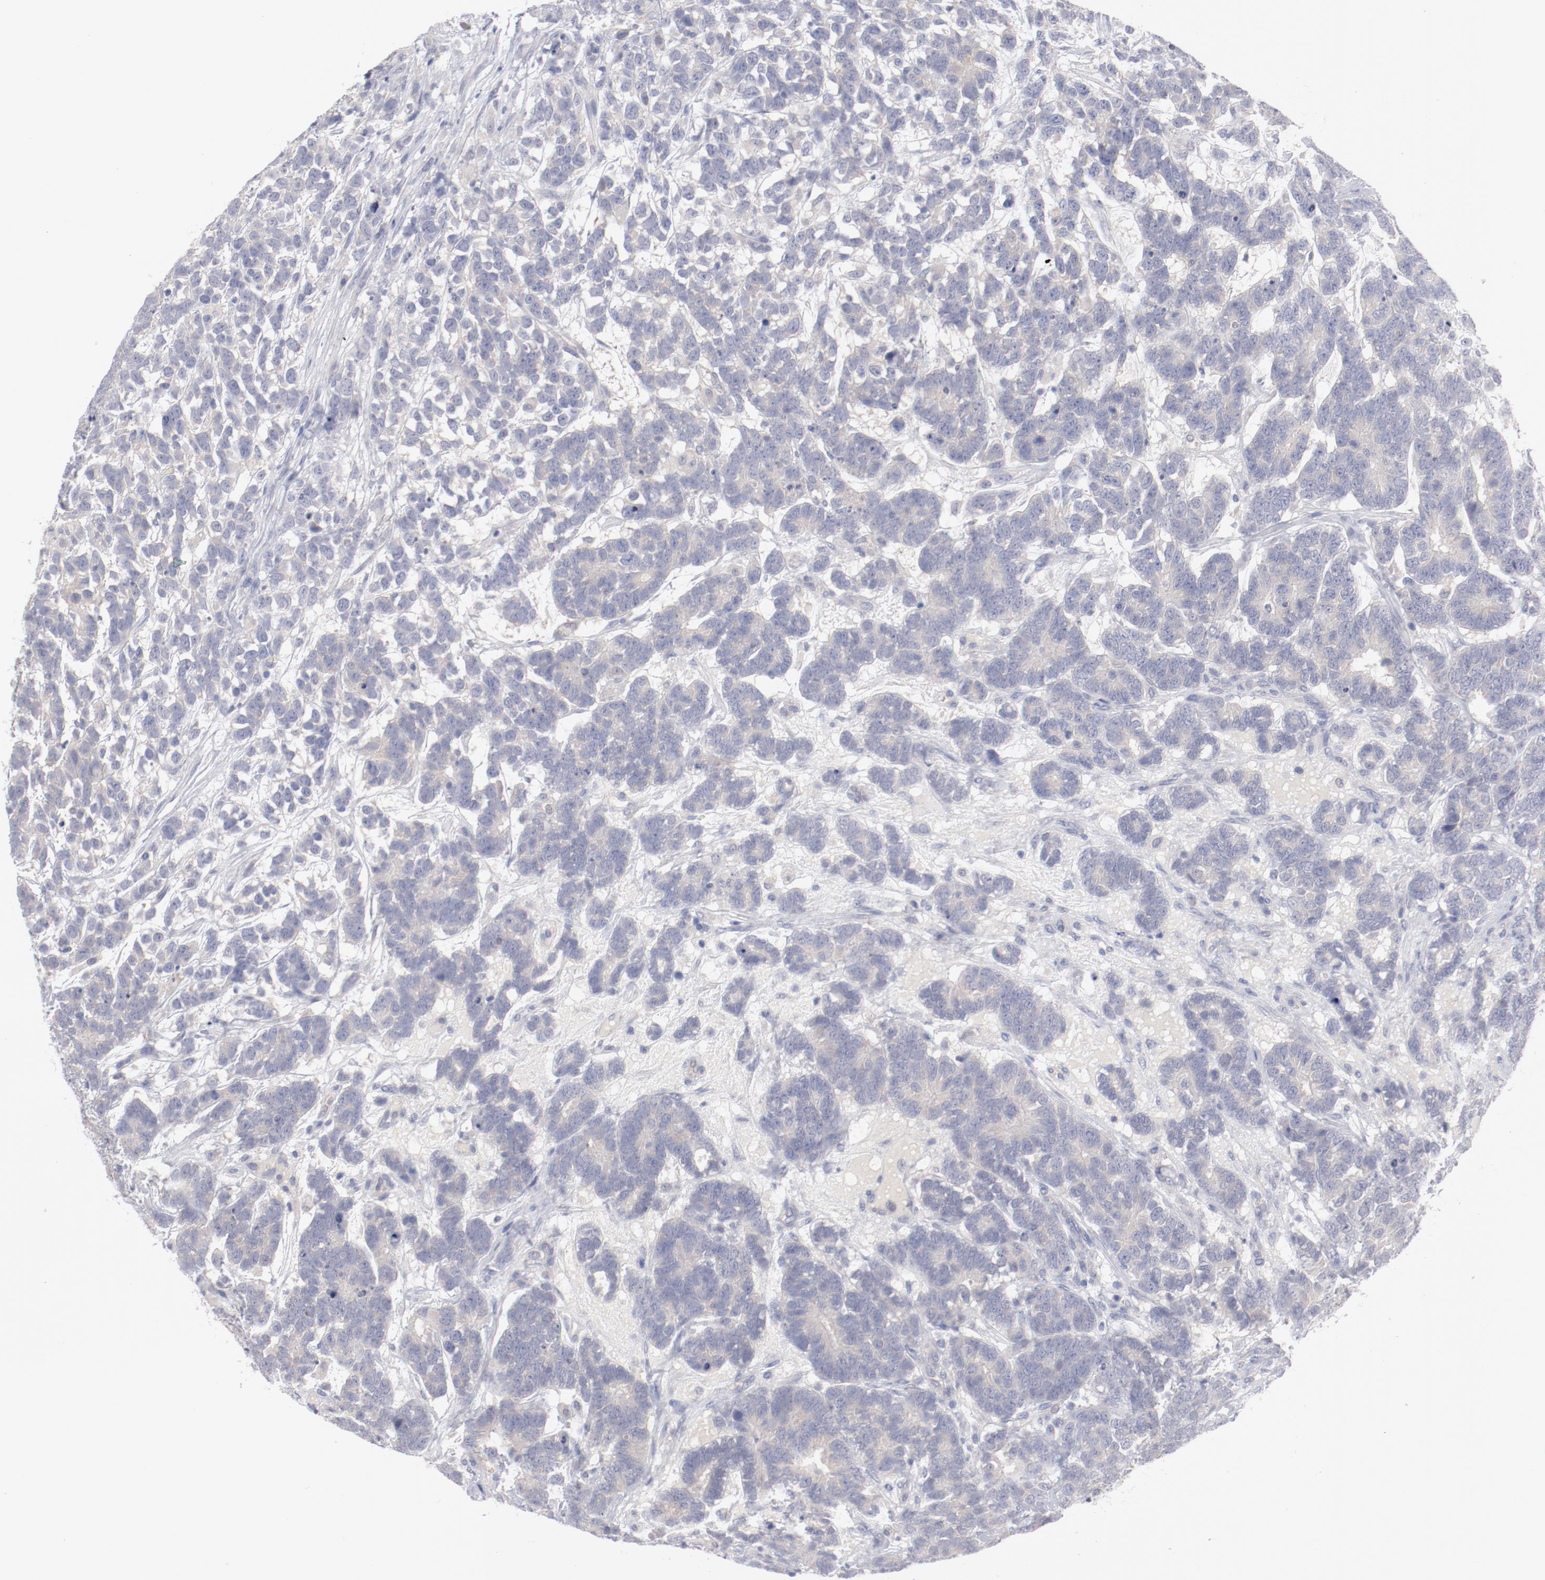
{"staining": {"intensity": "weak", "quantity": "<25%", "location": "cytoplasmic/membranous"}, "tissue": "testis cancer", "cell_type": "Tumor cells", "image_type": "cancer", "snomed": [{"axis": "morphology", "description": "Carcinoma, Embryonal, NOS"}, {"axis": "topography", "description": "Testis"}], "caption": "Tumor cells show no significant protein staining in testis cancer.", "gene": "SH3BGR", "patient": {"sex": "male", "age": 26}}